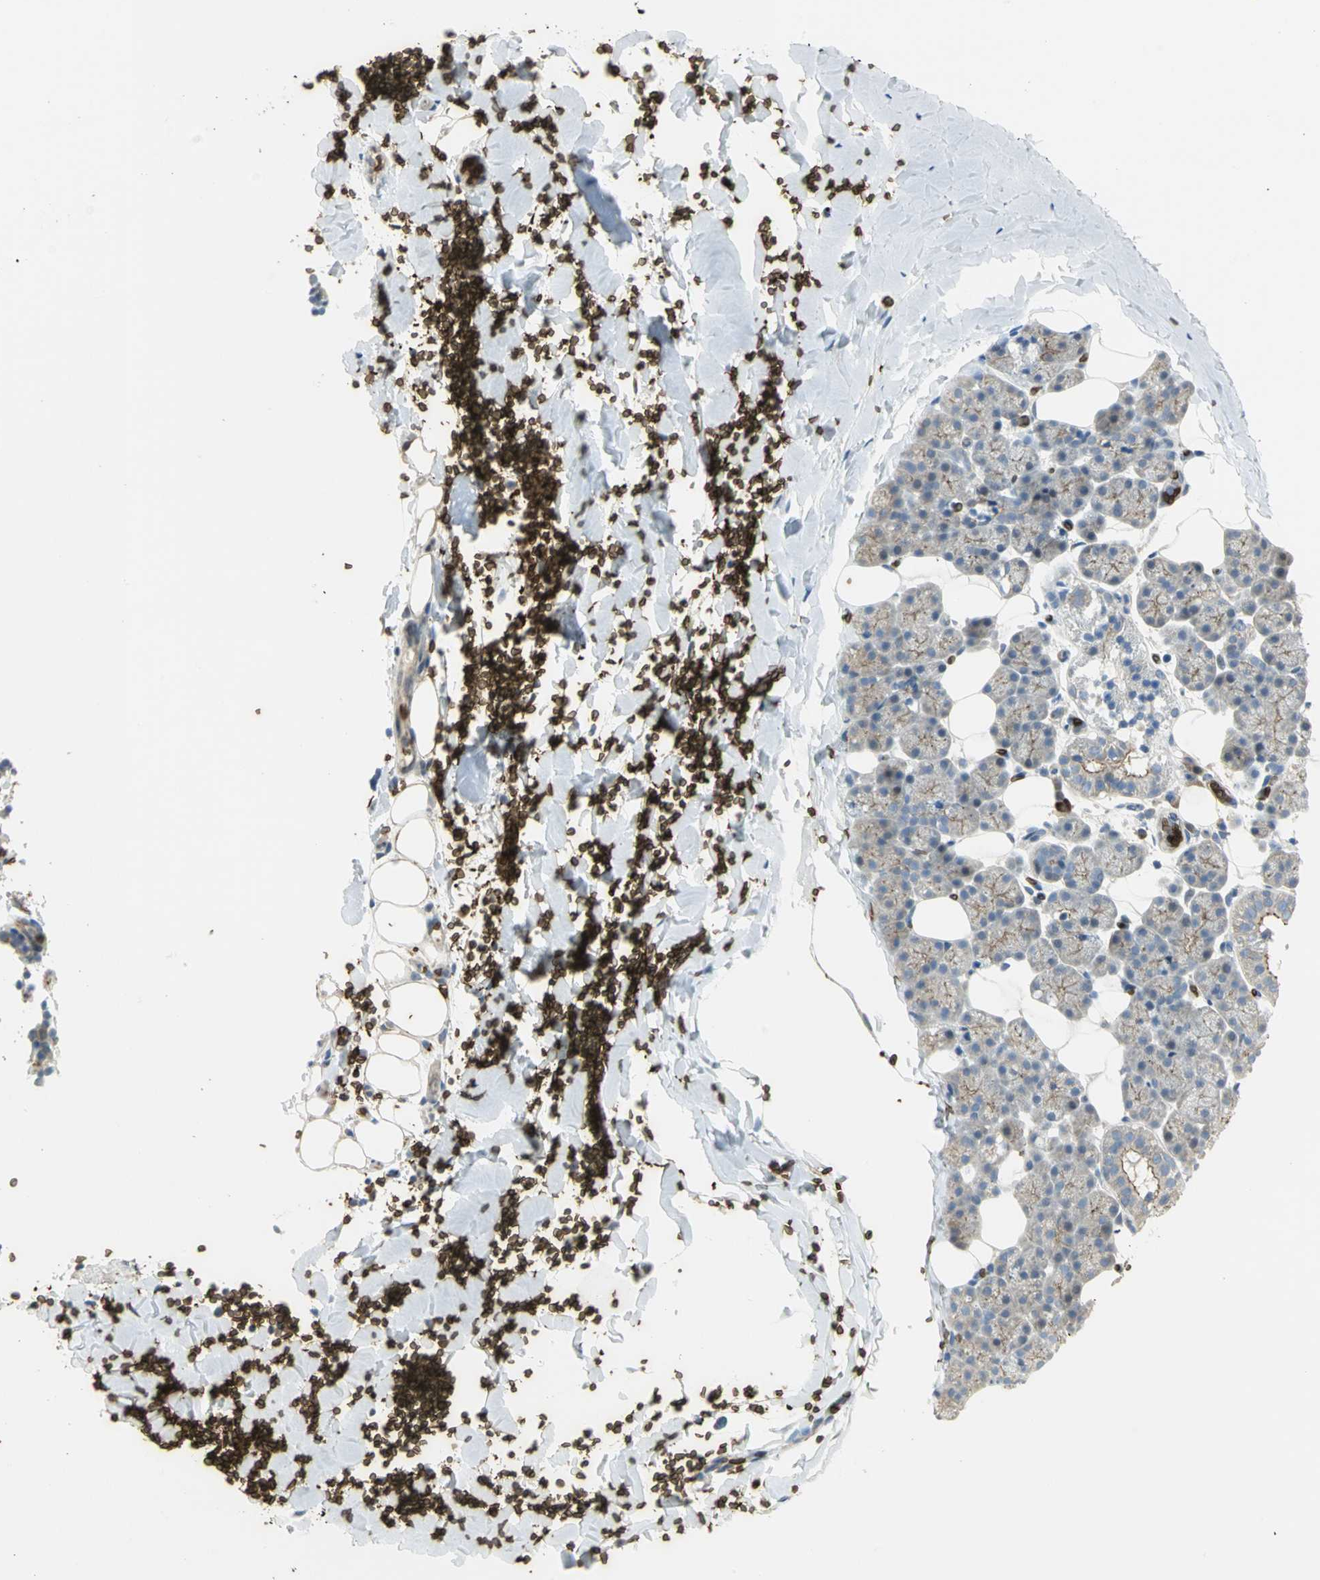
{"staining": {"intensity": "moderate", "quantity": ">75%", "location": "cytoplasmic/membranous"}, "tissue": "salivary gland", "cell_type": "Glandular cells", "image_type": "normal", "snomed": [{"axis": "morphology", "description": "Normal tissue, NOS"}, {"axis": "topography", "description": "Lymph node"}, {"axis": "topography", "description": "Salivary gland"}], "caption": "Immunohistochemical staining of normal human salivary gland shows >75% levels of moderate cytoplasmic/membranous protein expression in approximately >75% of glandular cells.", "gene": "ANK1", "patient": {"sex": "male", "age": 8}}